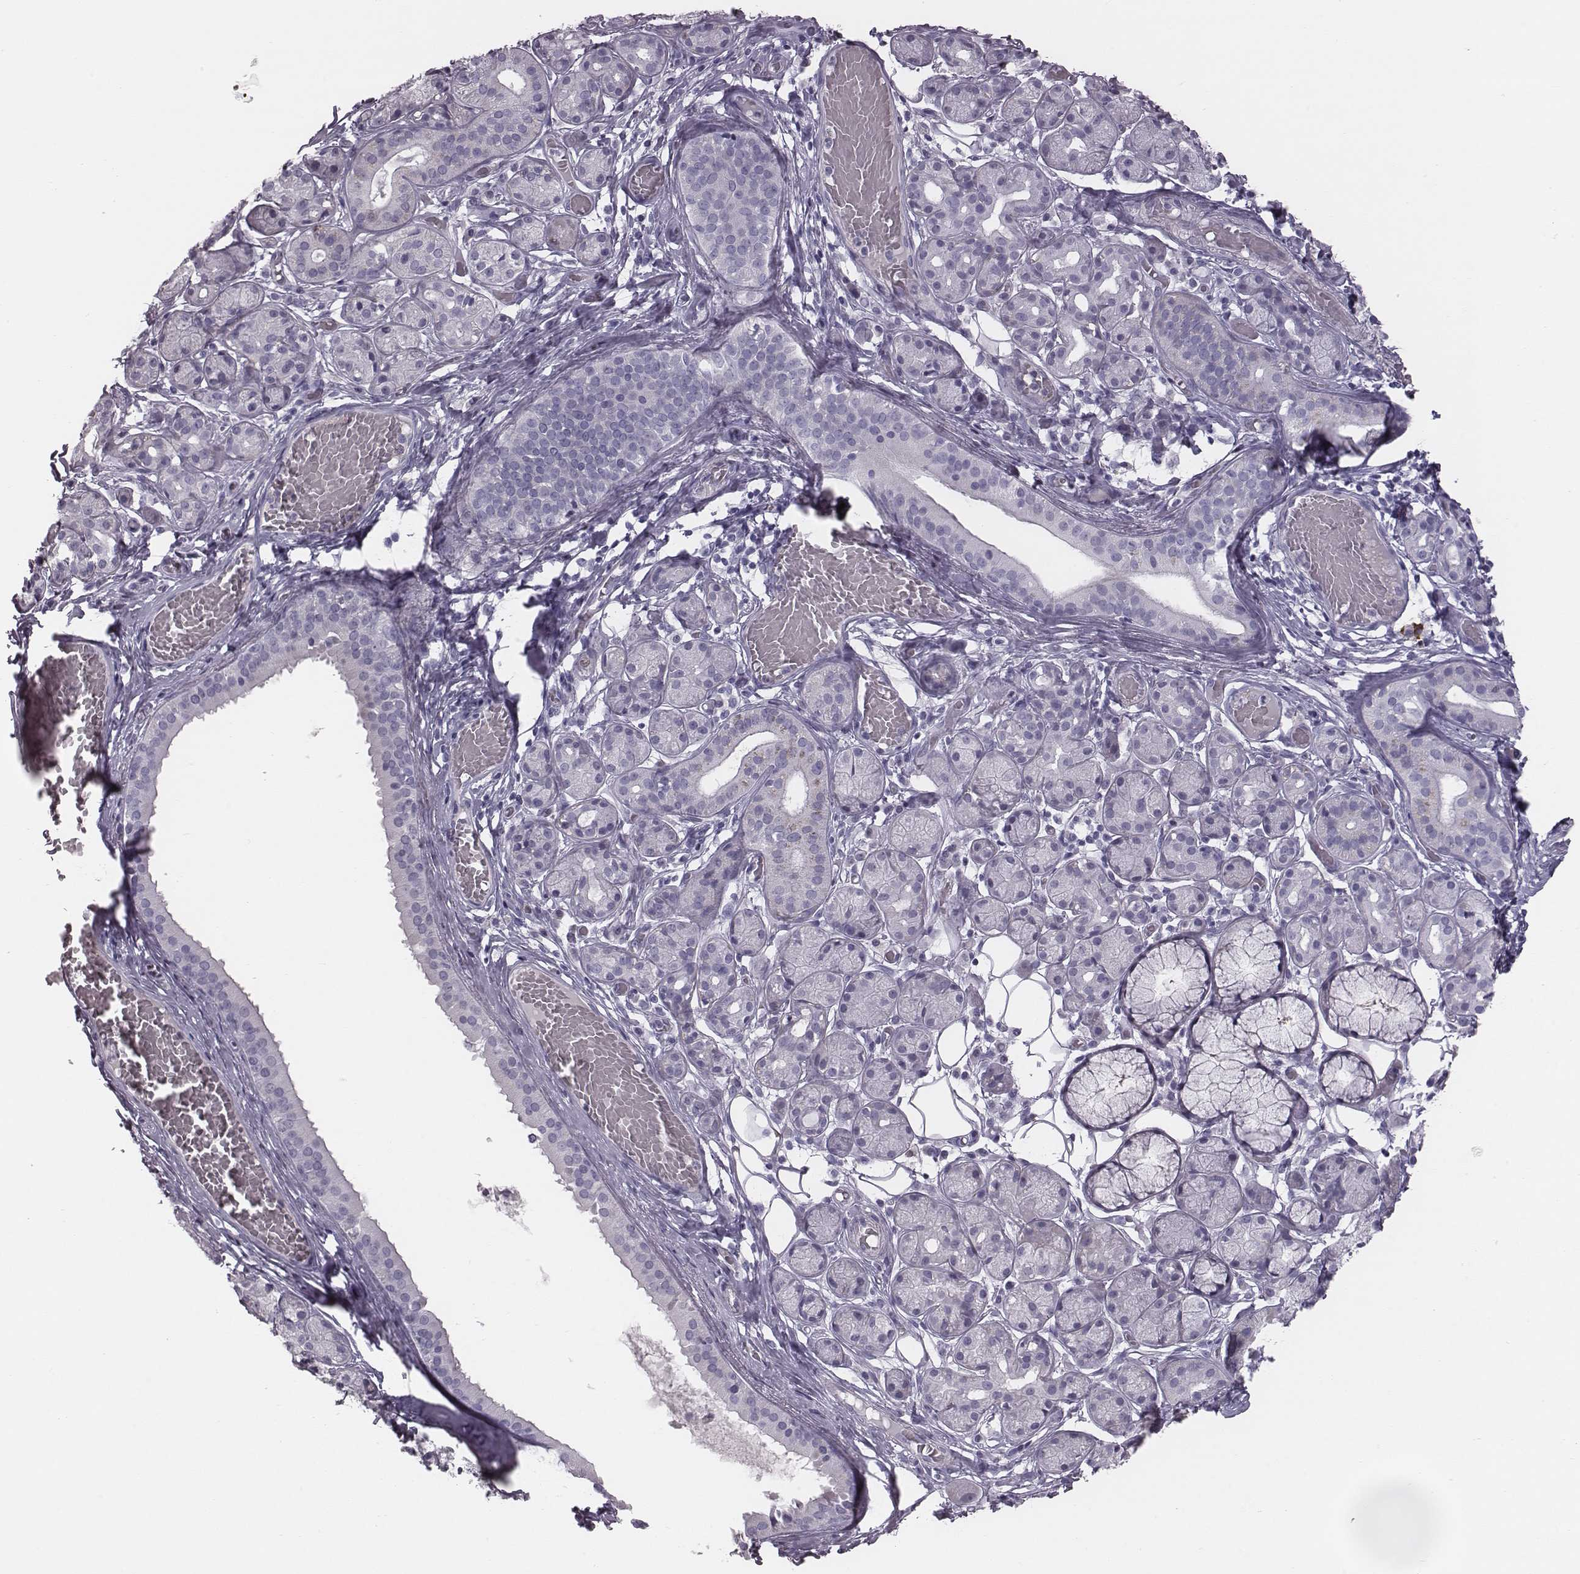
{"staining": {"intensity": "negative", "quantity": "none", "location": "none"}, "tissue": "salivary gland", "cell_type": "Glandular cells", "image_type": "normal", "snomed": [{"axis": "morphology", "description": "Normal tissue, NOS"}, {"axis": "topography", "description": "Salivary gland"}, {"axis": "topography", "description": "Peripheral nerve tissue"}], "caption": "Immunohistochemical staining of normal human salivary gland displays no significant expression in glandular cells.", "gene": "CRISP1", "patient": {"sex": "male", "age": 71}}